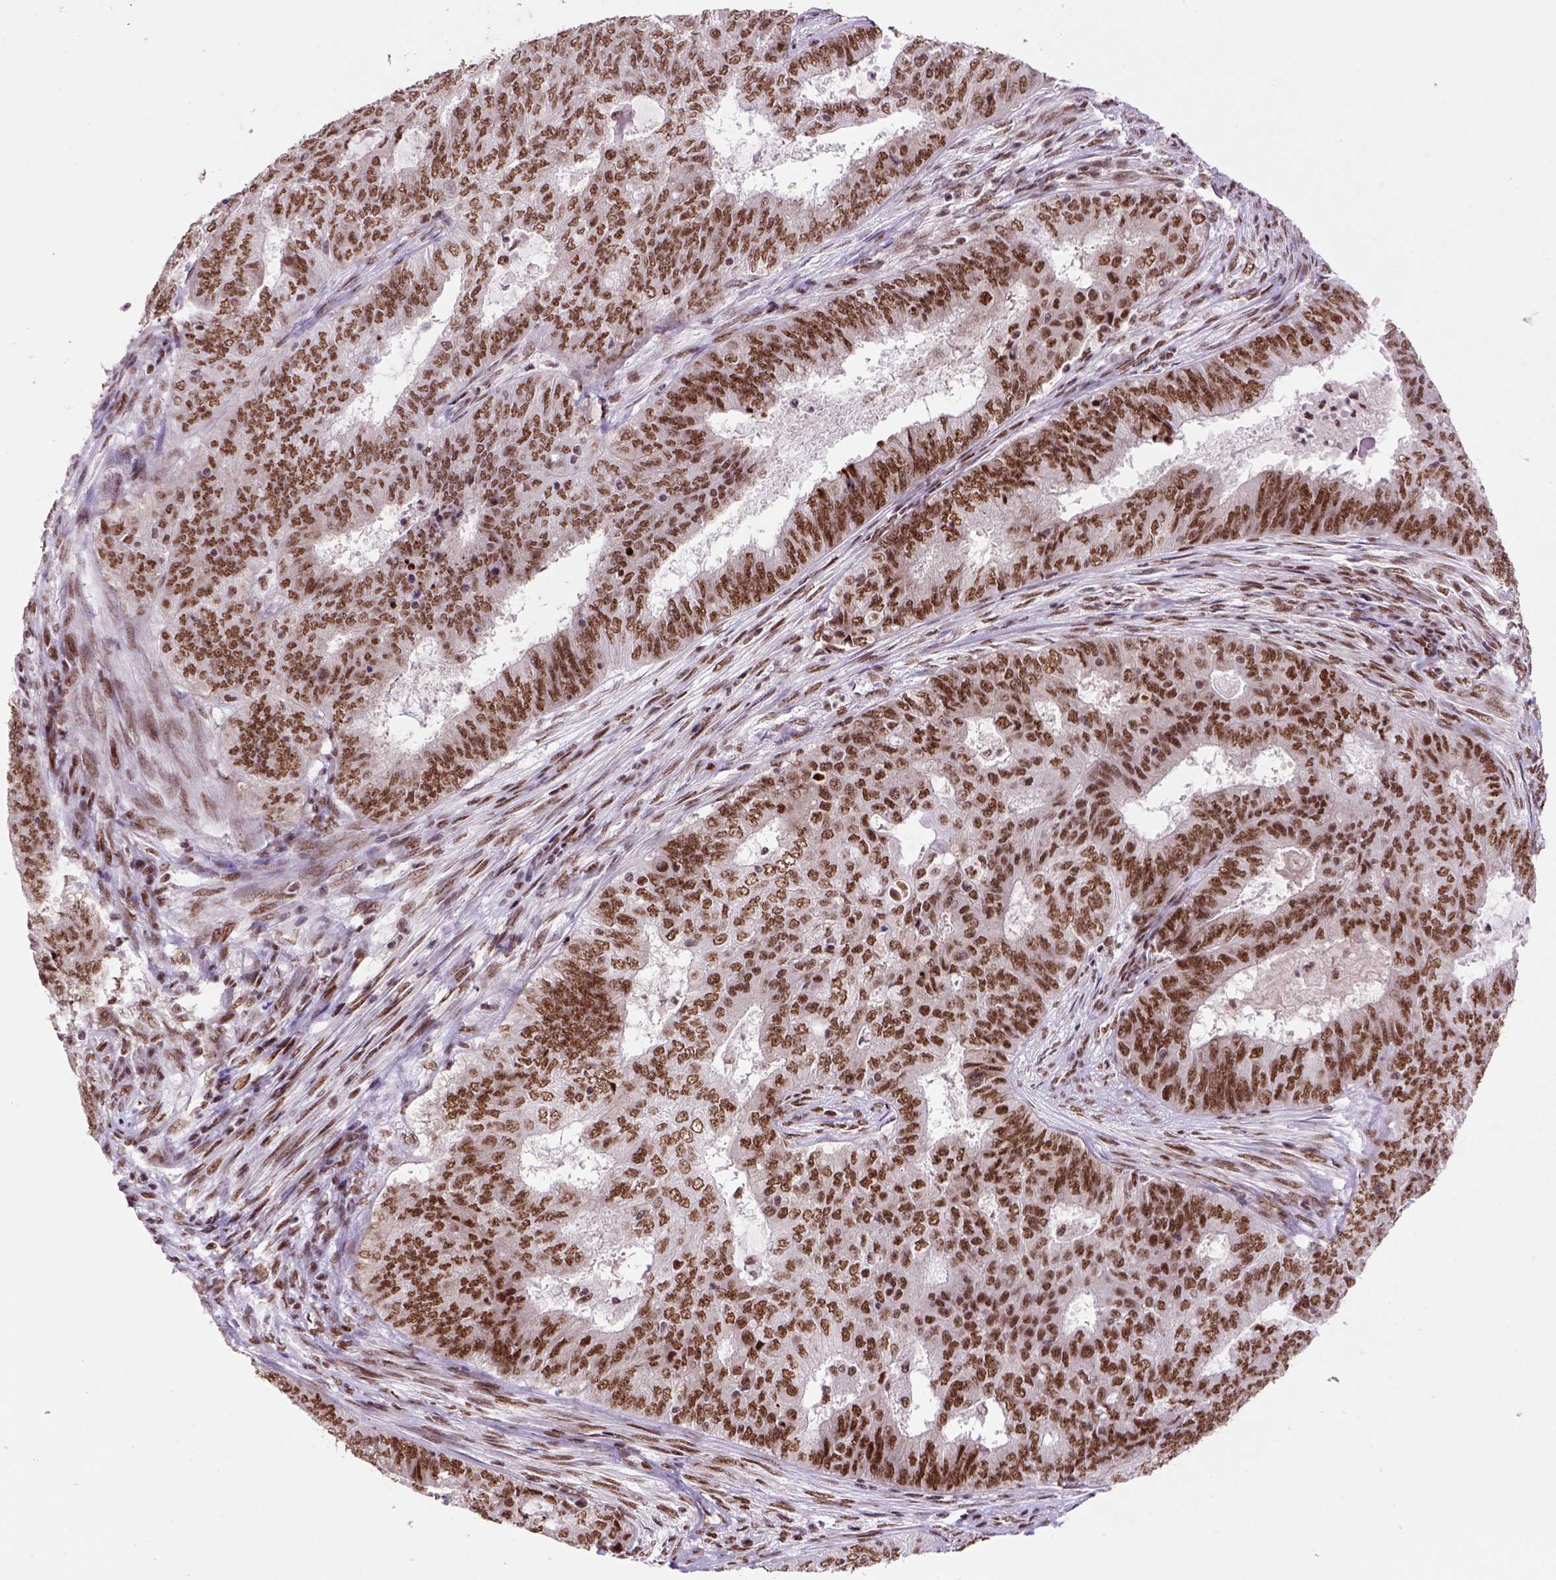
{"staining": {"intensity": "moderate", "quantity": ">75%", "location": "nuclear"}, "tissue": "endometrial cancer", "cell_type": "Tumor cells", "image_type": "cancer", "snomed": [{"axis": "morphology", "description": "Adenocarcinoma, NOS"}, {"axis": "topography", "description": "Endometrium"}], "caption": "Protein expression analysis of human endometrial cancer (adenocarcinoma) reveals moderate nuclear positivity in approximately >75% of tumor cells. (IHC, brightfield microscopy, high magnification).", "gene": "NSMCE2", "patient": {"sex": "female", "age": 62}}